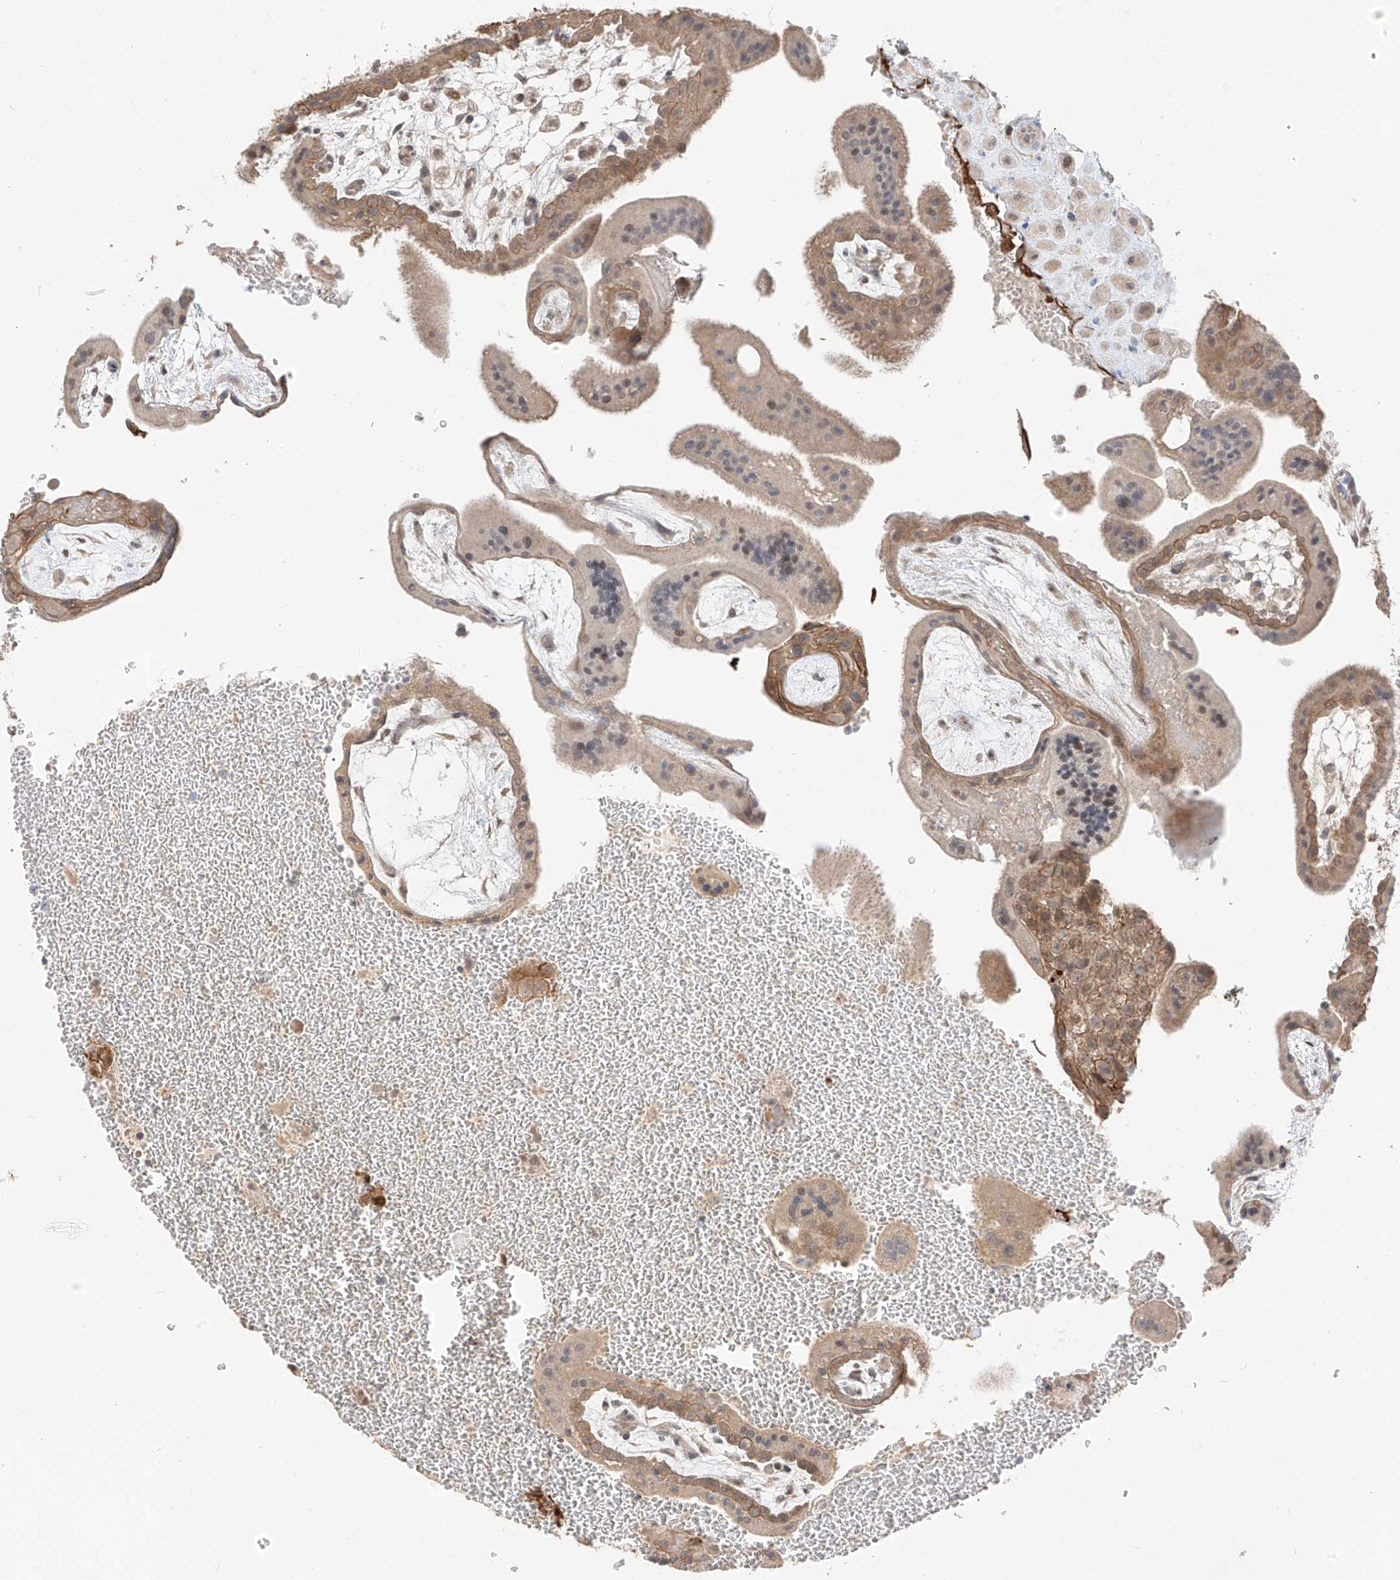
{"staining": {"intensity": "weak", "quantity": ">75%", "location": "cytoplasmic/membranous"}, "tissue": "placenta", "cell_type": "Decidual cells", "image_type": "normal", "snomed": [{"axis": "morphology", "description": "Normal tissue, NOS"}, {"axis": "topography", "description": "Placenta"}], "caption": "Immunohistochemical staining of unremarkable placenta shows >75% levels of weak cytoplasmic/membranous protein expression in approximately >75% of decidual cells.", "gene": "COLGALT2", "patient": {"sex": "female", "age": 35}}